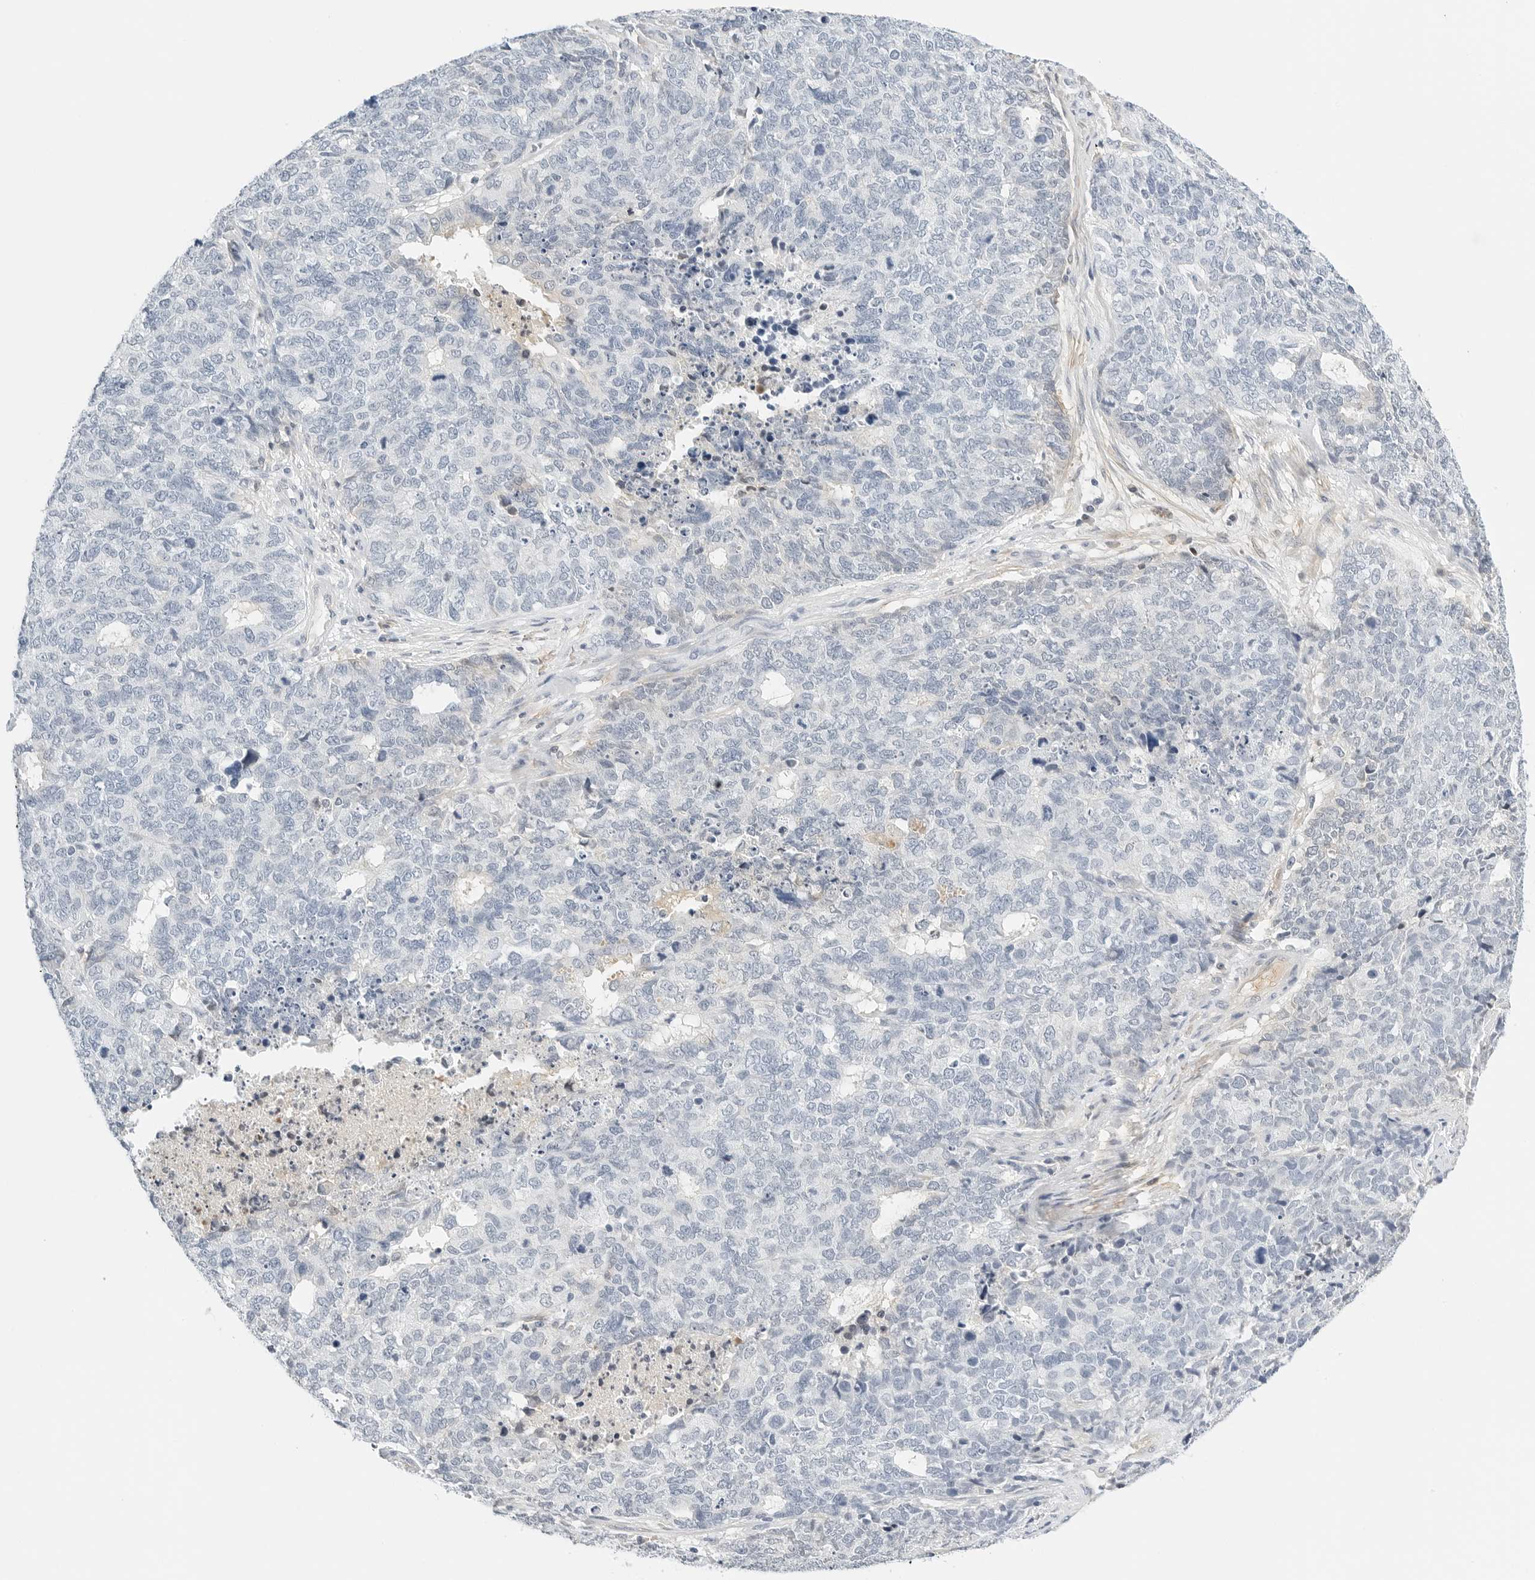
{"staining": {"intensity": "negative", "quantity": "none", "location": "none"}, "tissue": "cervical cancer", "cell_type": "Tumor cells", "image_type": "cancer", "snomed": [{"axis": "morphology", "description": "Squamous cell carcinoma, NOS"}, {"axis": "topography", "description": "Cervix"}], "caption": "Tumor cells are negative for brown protein staining in squamous cell carcinoma (cervical).", "gene": "PKDCC", "patient": {"sex": "female", "age": 63}}